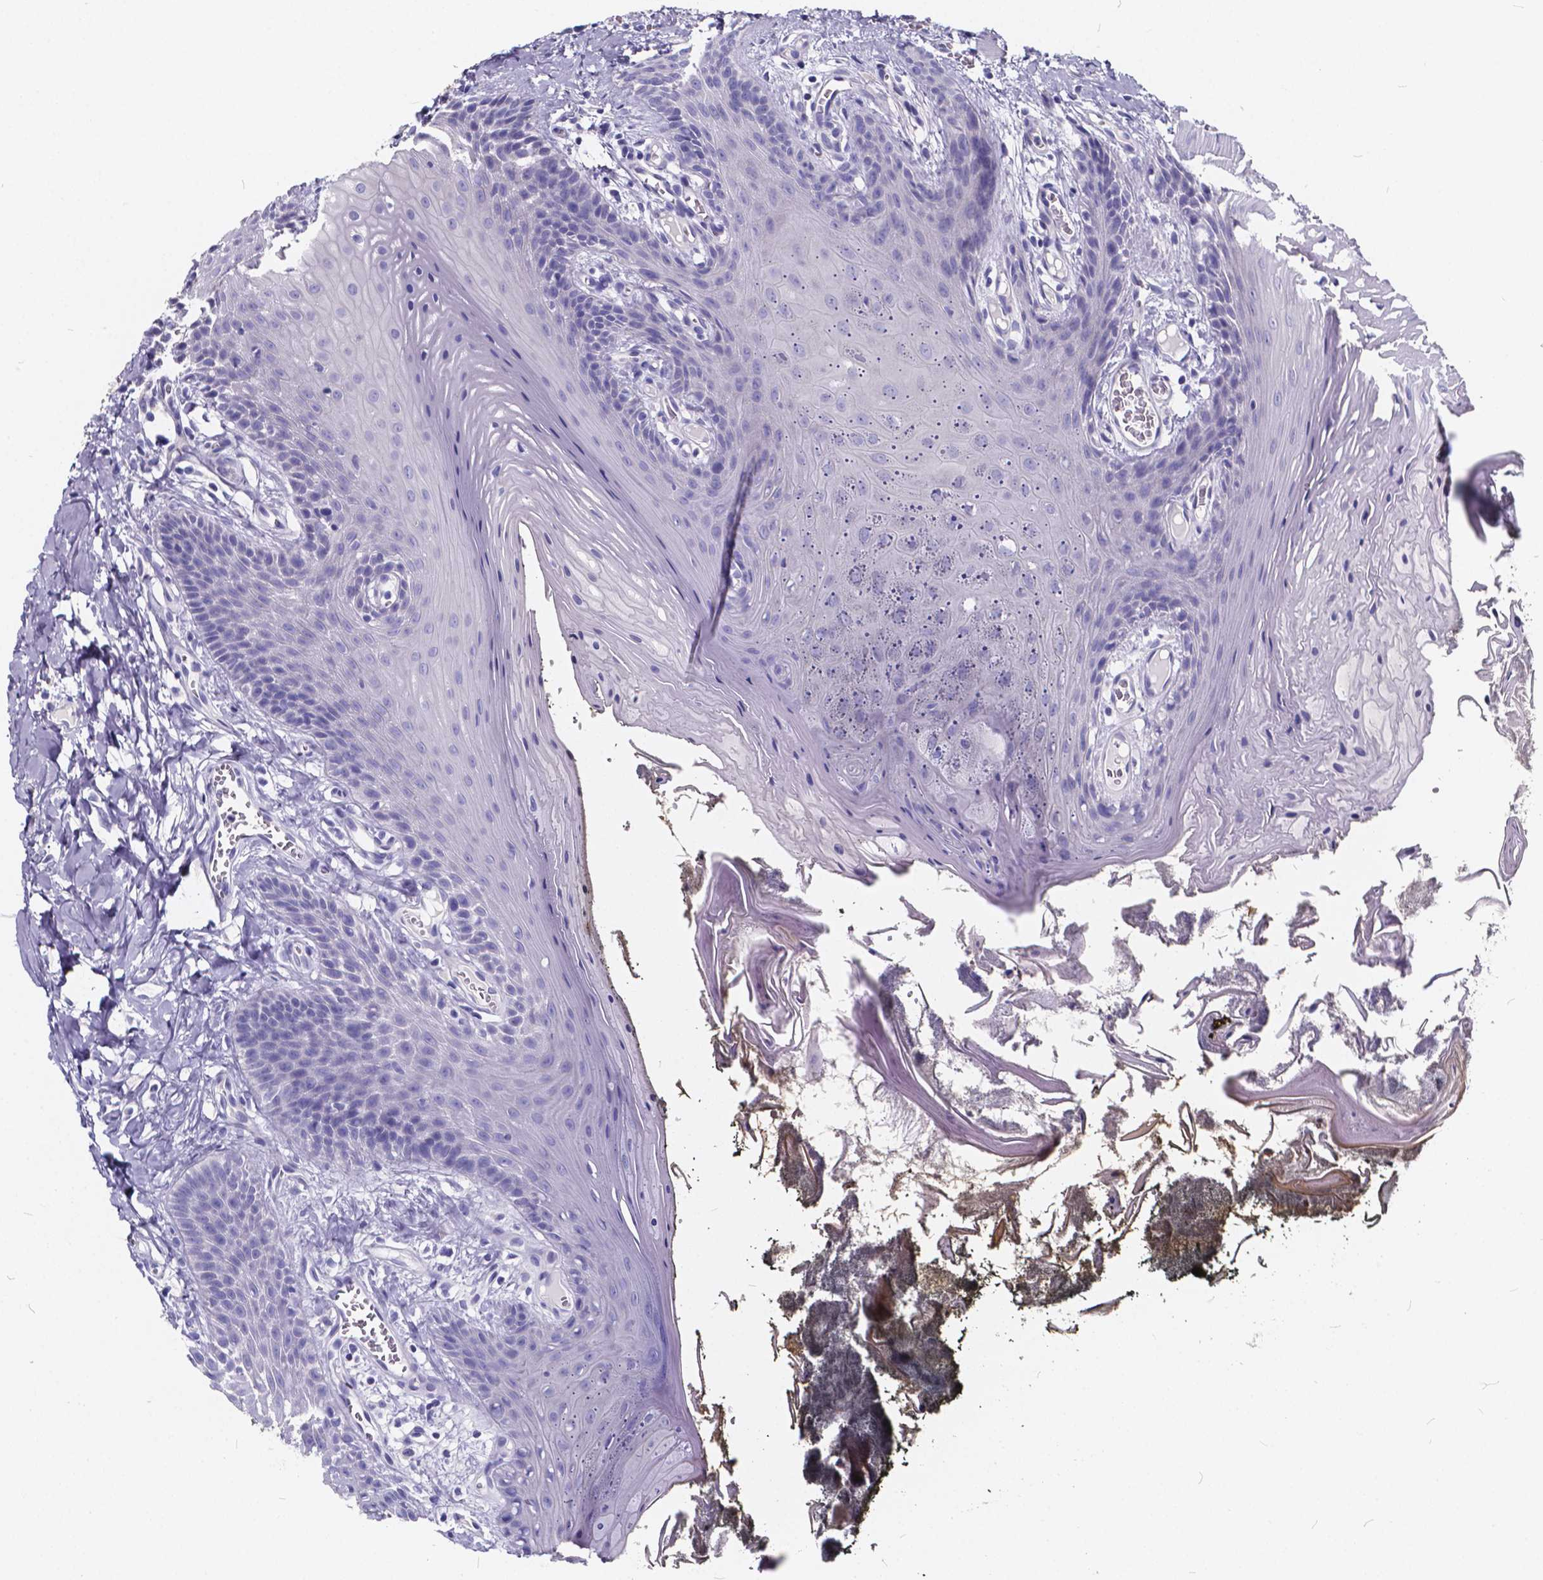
{"staining": {"intensity": "negative", "quantity": "none", "location": "none"}, "tissue": "oral mucosa", "cell_type": "Squamous epithelial cells", "image_type": "normal", "snomed": [{"axis": "morphology", "description": "Normal tissue, NOS"}, {"axis": "topography", "description": "Oral tissue"}], "caption": "This is a micrograph of IHC staining of normal oral mucosa, which shows no positivity in squamous epithelial cells. (DAB immunohistochemistry visualized using brightfield microscopy, high magnification).", "gene": "SPEF2", "patient": {"sex": "male", "age": 9}}